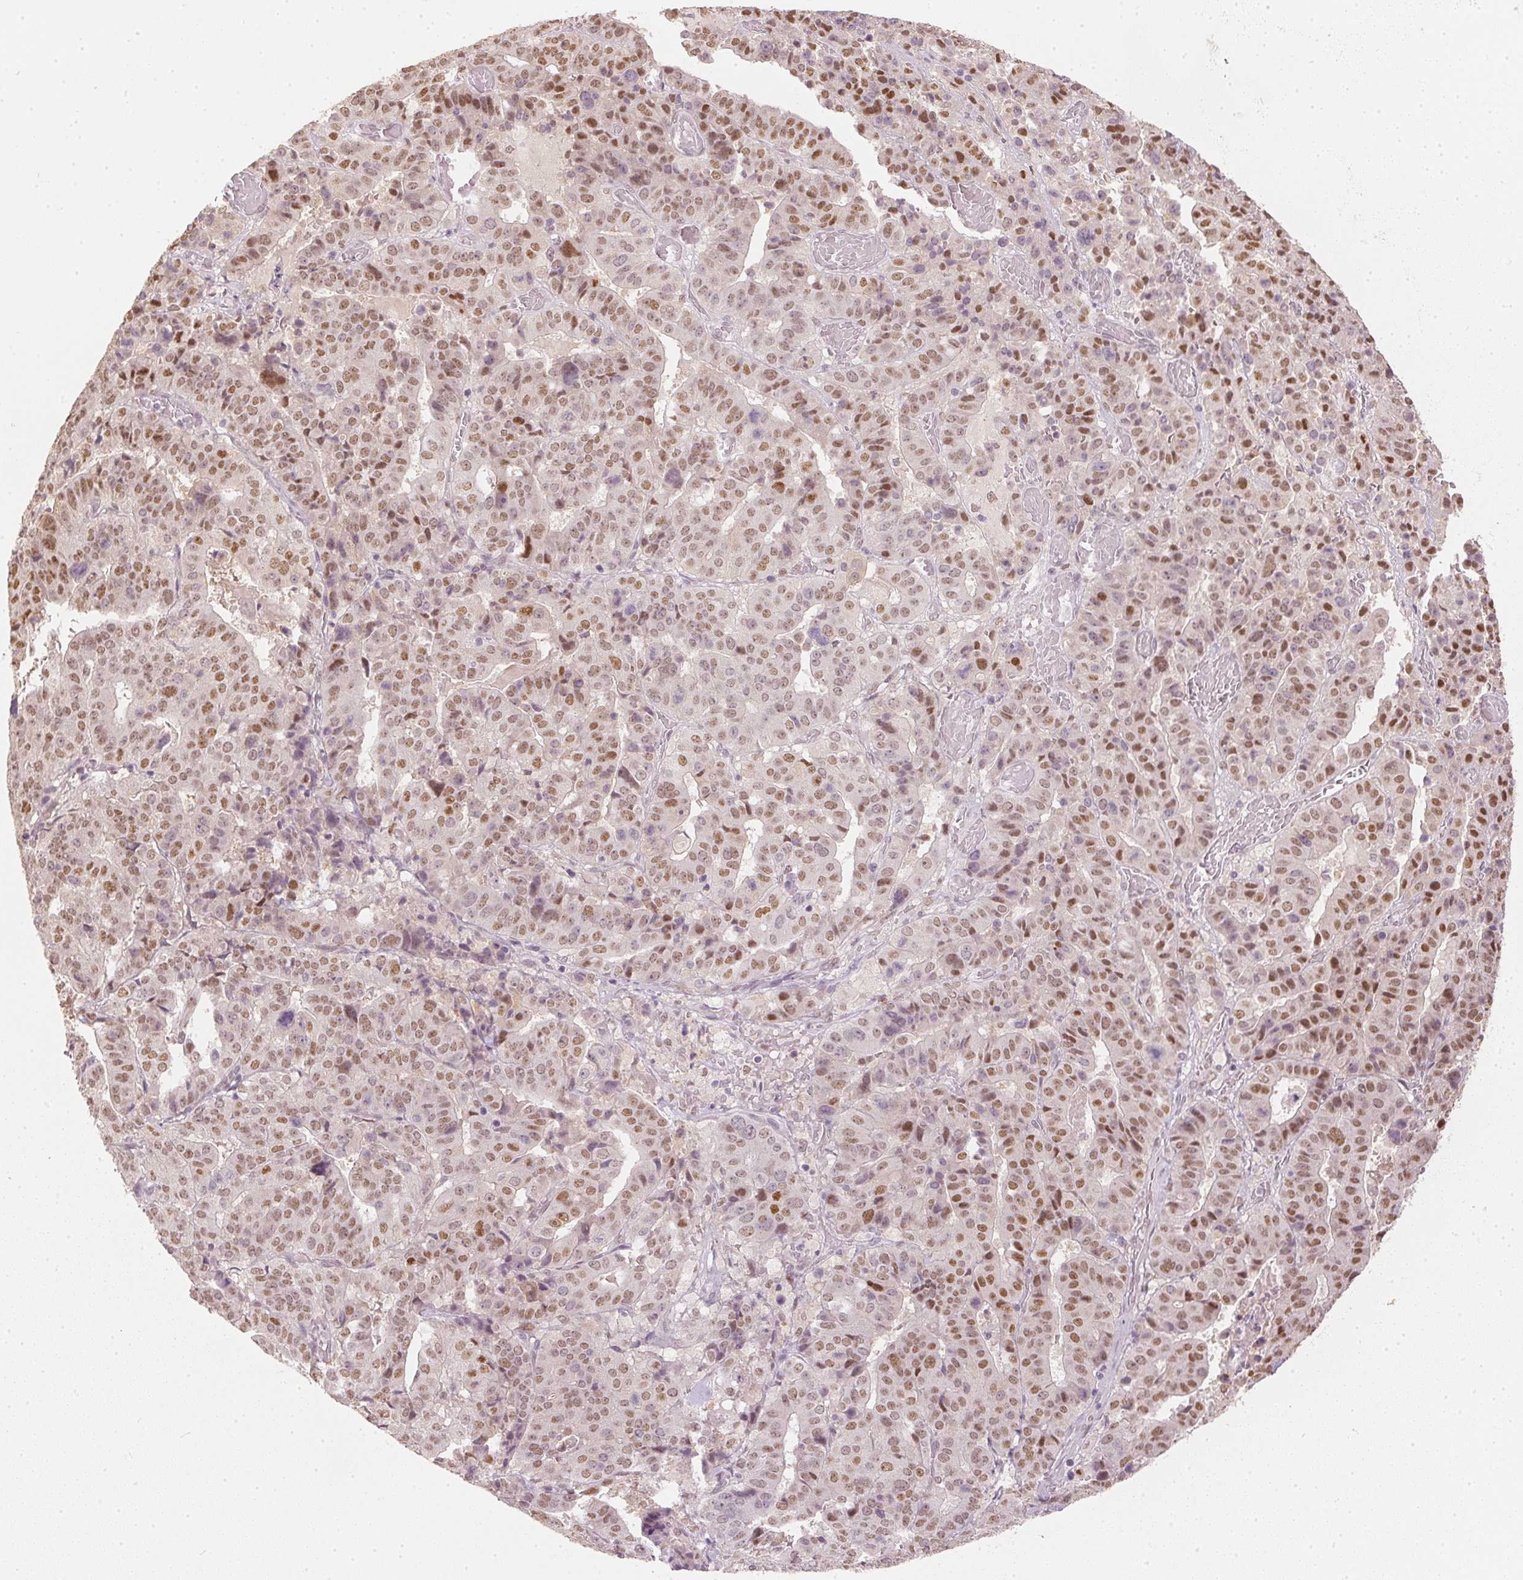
{"staining": {"intensity": "moderate", "quantity": ">75%", "location": "nuclear"}, "tissue": "stomach cancer", "cell_type": "Tumor cells", "image_type": "cancer", "snomed": [{"axis": "morphology", "description": "Adenocarcinoma, NOS"}, {"axis": "topography", "description": "Stomach"}], "caption": "Adenocarcinoma (stomach) stained for a protein (brown) displays moderate nuclear positive positivity in approximately >75% of tumor cells.", "gene": "SLC39A3", "patient": {"sex": "male", "age": 48}}